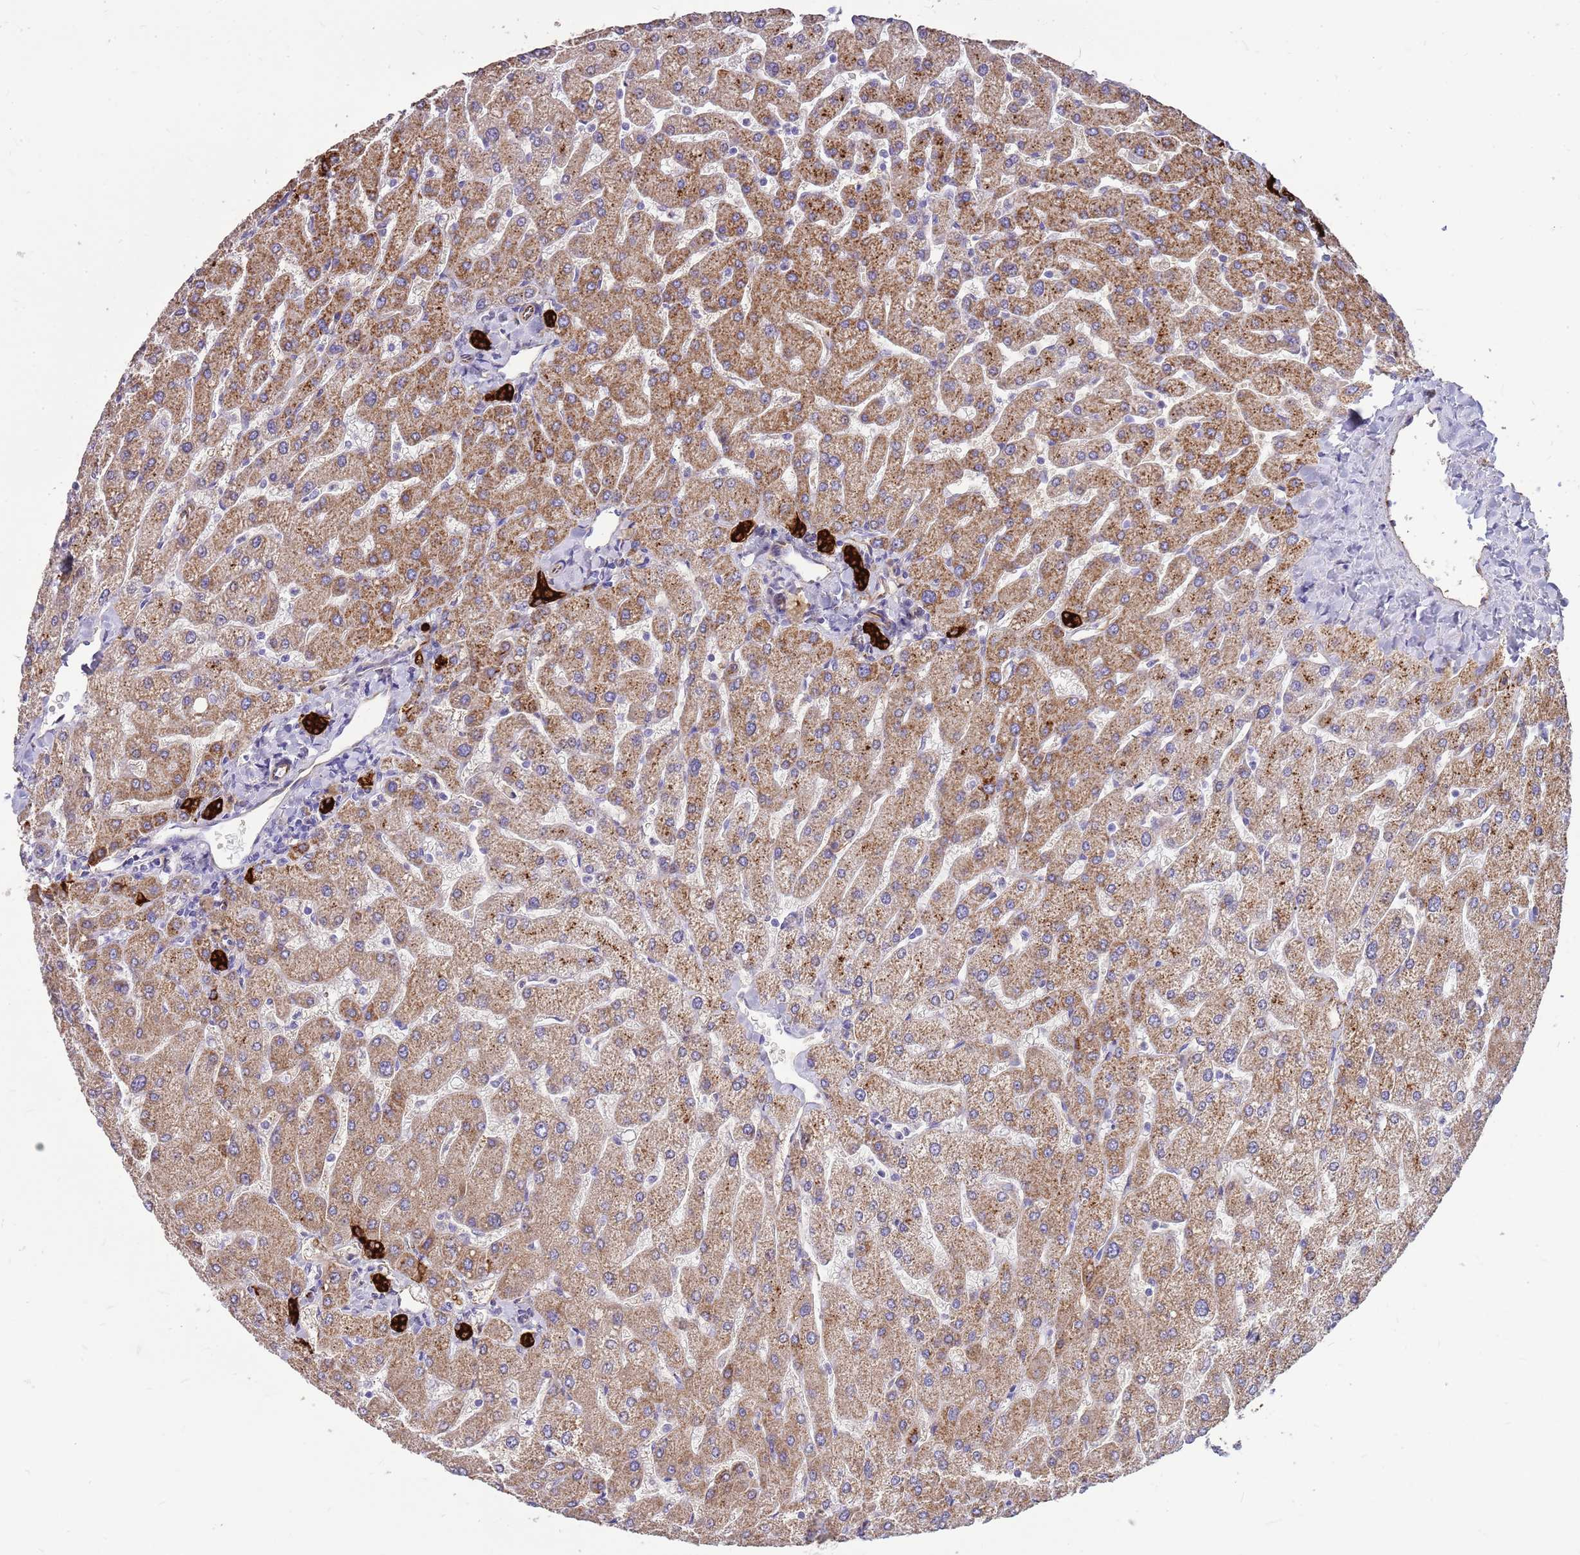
{"staining": {"intensity": "strong", "quantity": ">75%", "location": "cytoplasmic/membranous"}, "tissue": "liver", "cell_type": "Cholangiocytes", "image_type": "normal", "snomed": [{"axis": "morphology", "description": "Normal tissue, NOS"}, {"axis": "topography", "description": "Liver"}], "caption": "DAB (3,3'-diaminobenzidine) immunohistochemical staining of benign liver exhibits strong cytoplasmic/membranous protein staining in about >75% of cholangiocytes. (DAB (3,3'-diaminobenzidine) = brown stain, brightfield microscopy at high magnification).", "gene": "ZDHHC1", "patient": {"sex": "male", "age": 55}}